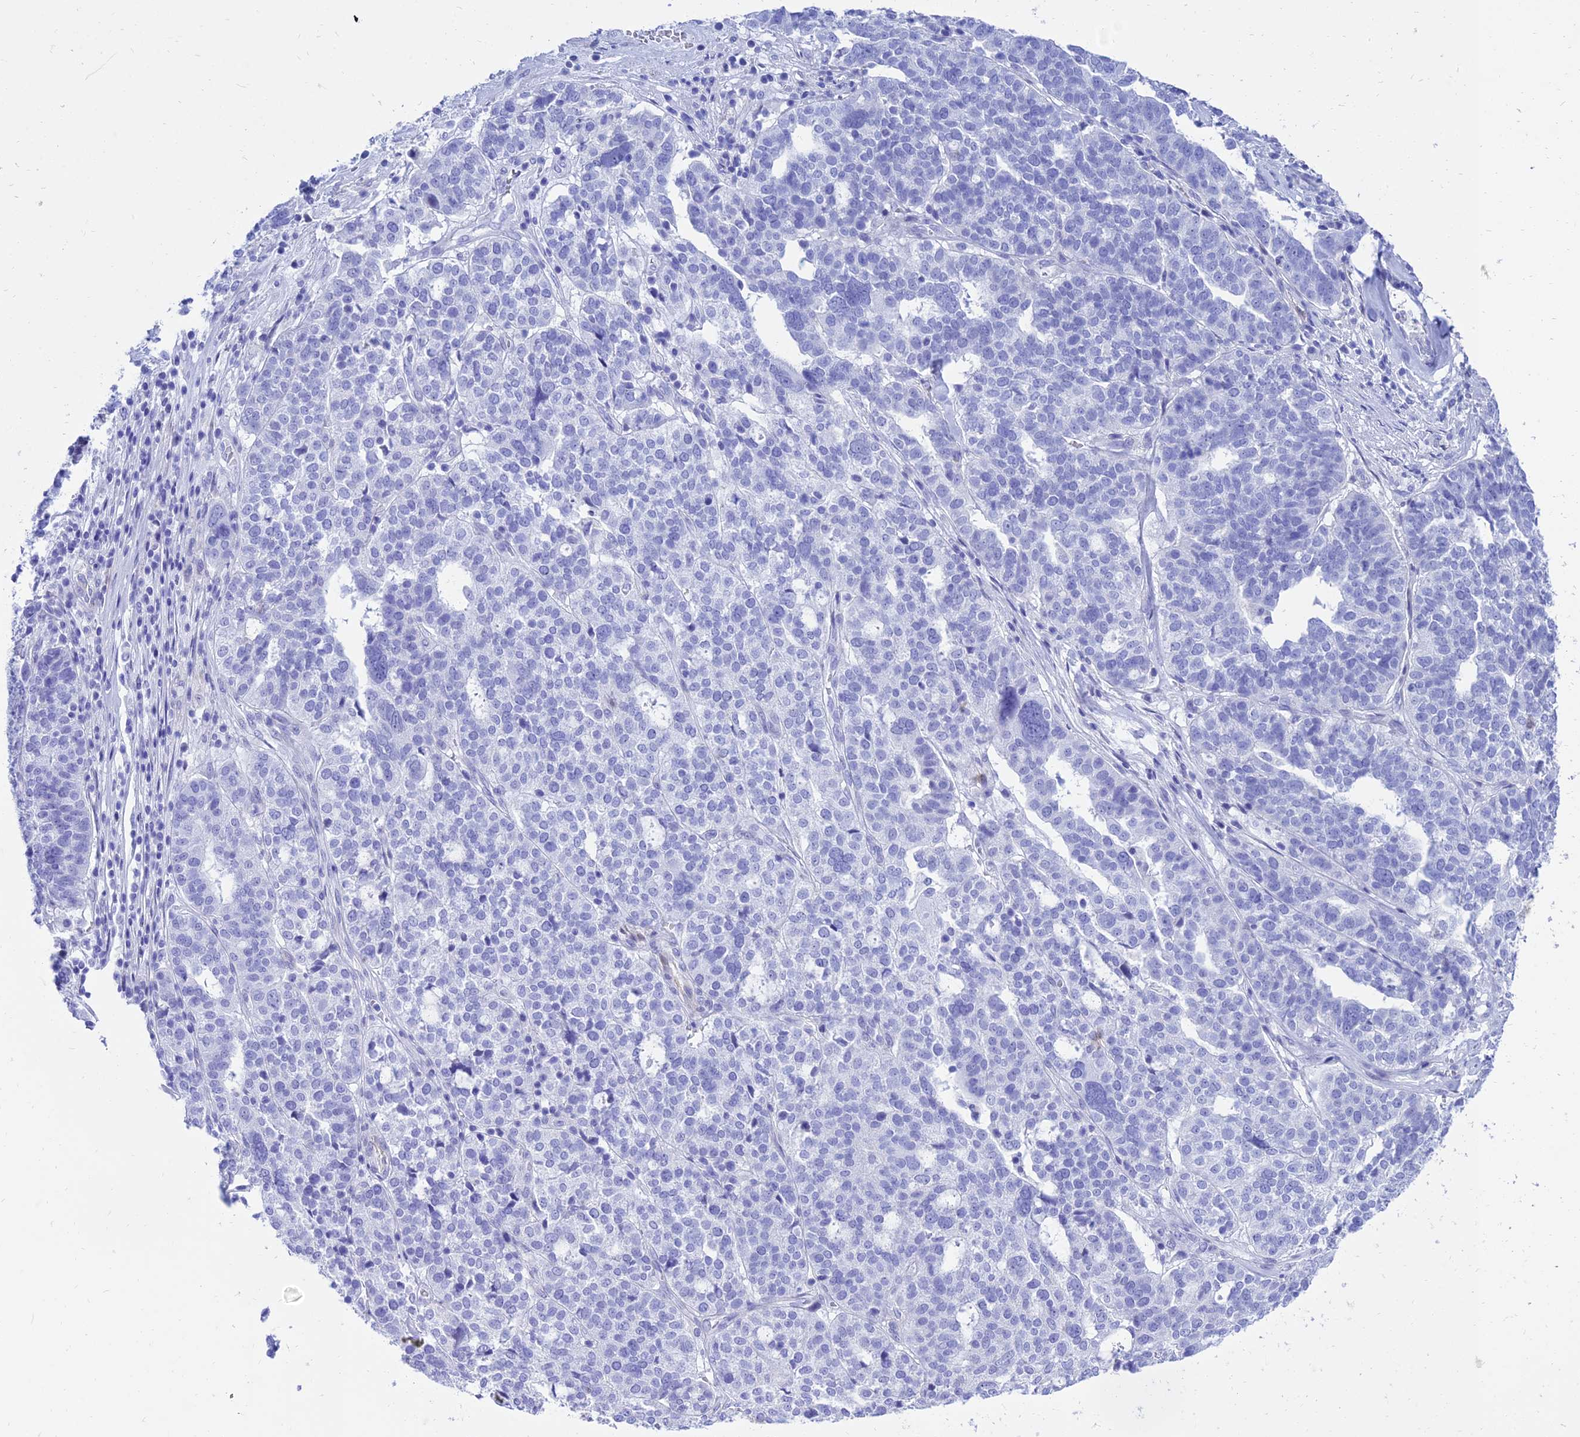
{"staining": {"intensity": "negative", "quantity": "none", "location": "none"}, "tissue": "ovarian cancer", "cell_type": "Tumor cells", "image_type": "cancer", "snomed": [{"axis": "morphology", "description": "Cystadenocarcinoma, serous, NOS"}, {"axis": "topography", "description": "Ovary"}], "caption": "The histopathology image shows no staining of tumor cells in ovarian serous cystadenocarcinoma. (DAB immunohistochemistry, high magnification).", "gene": "TAC3", "patient": {"sex": "female", "age": 59}}